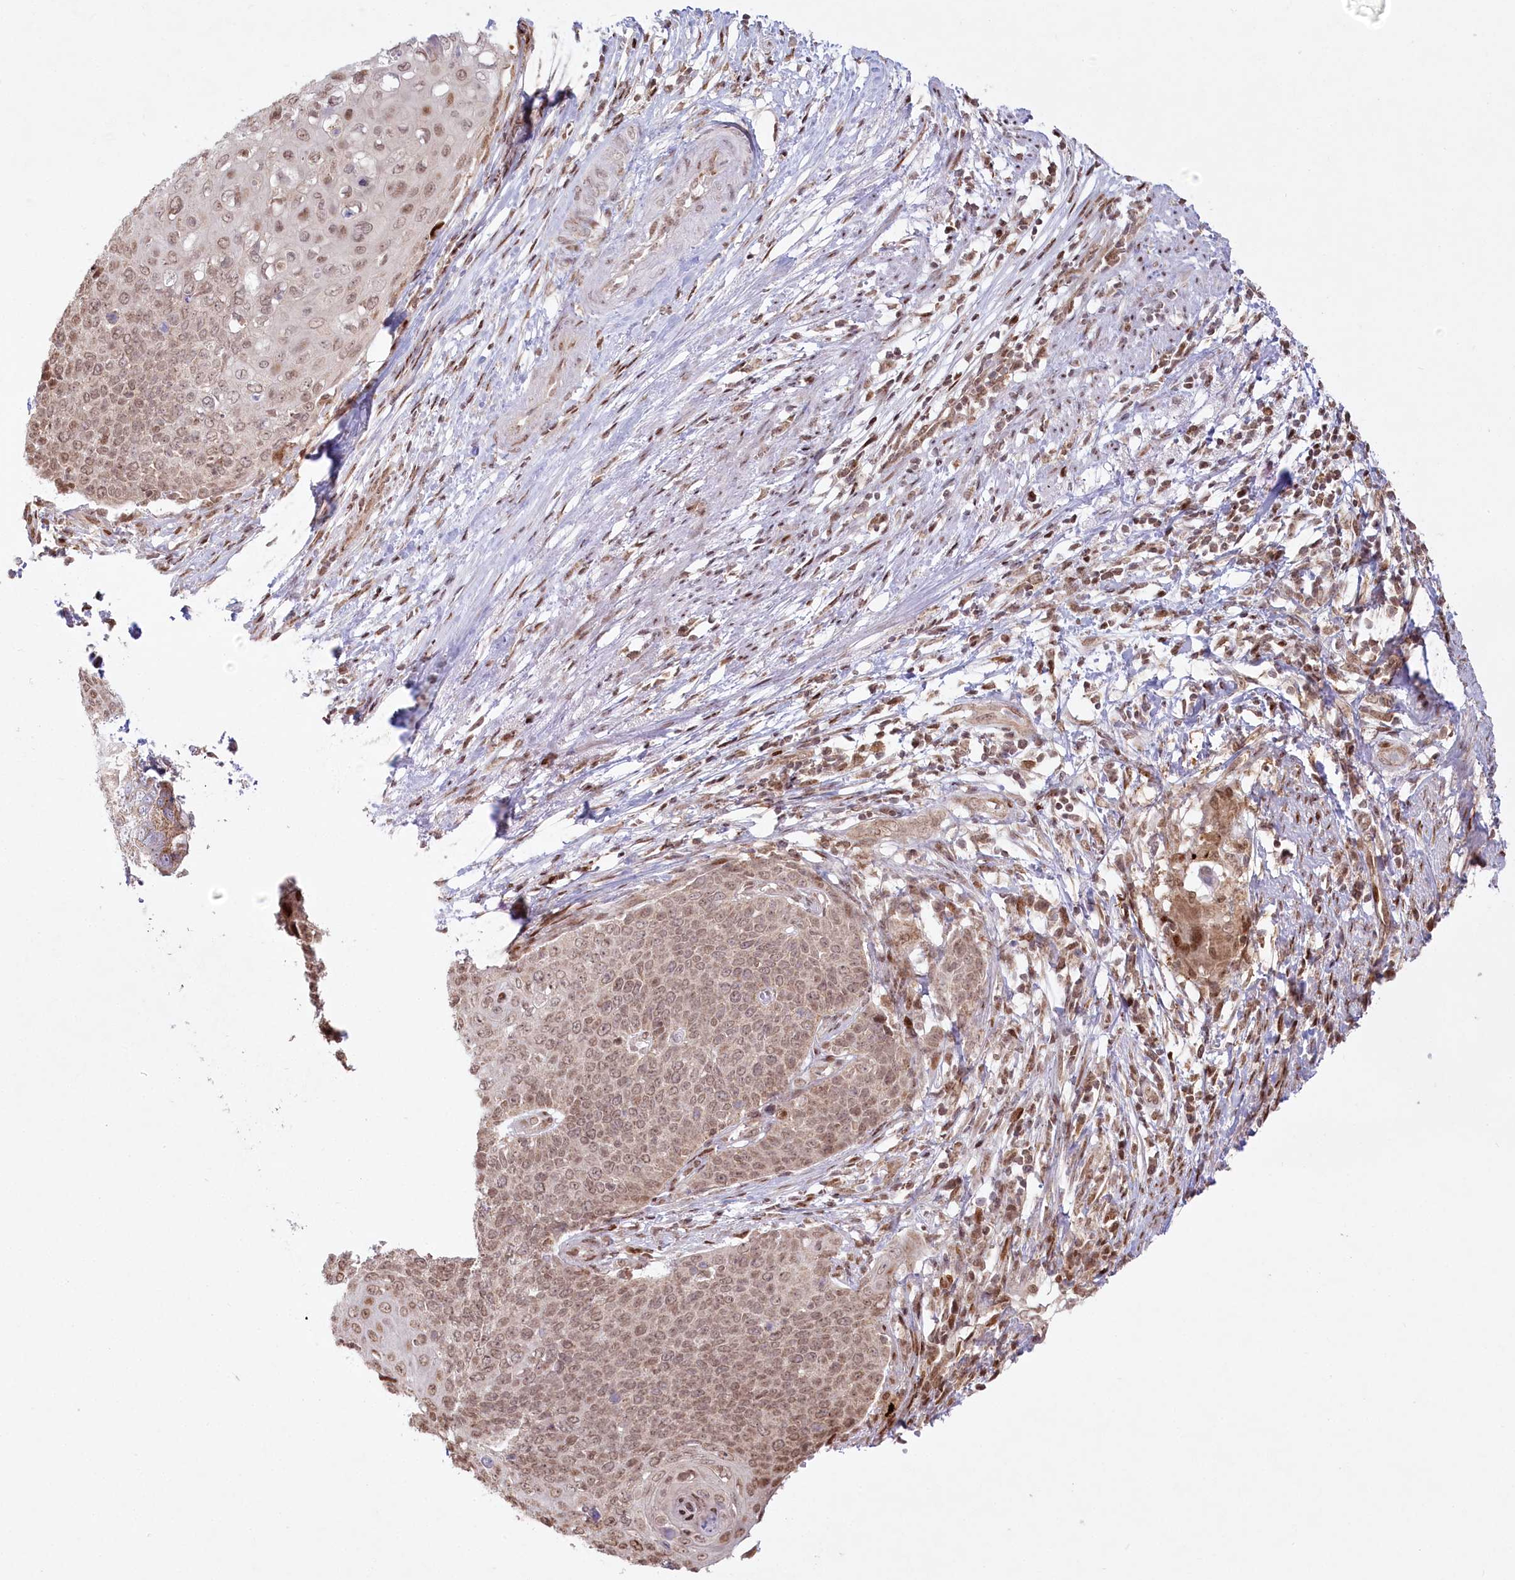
{"staining": {"intensity": "moderate", "quantity": ">75%", "location": "nuclear"}, "tissue": "cervical cancer", "cell_type": "Tumor cells", "image_type": "cancer", "snomed": [{"axis": "morphology", "description": "Squamous cell carcinoma, NOS"}, {"axis": "topography", "description": "Cervix"}], "caption": "DAB (3,3'-diaminobenzidine) immunohistochemical staining of human cervical cancer (squamous cell carcinoma) displays moderate nuclear protein positivity in about >75% of tumor cells.", "gene": "PYURF", "patient": {"sex": "female", "age": 39}}